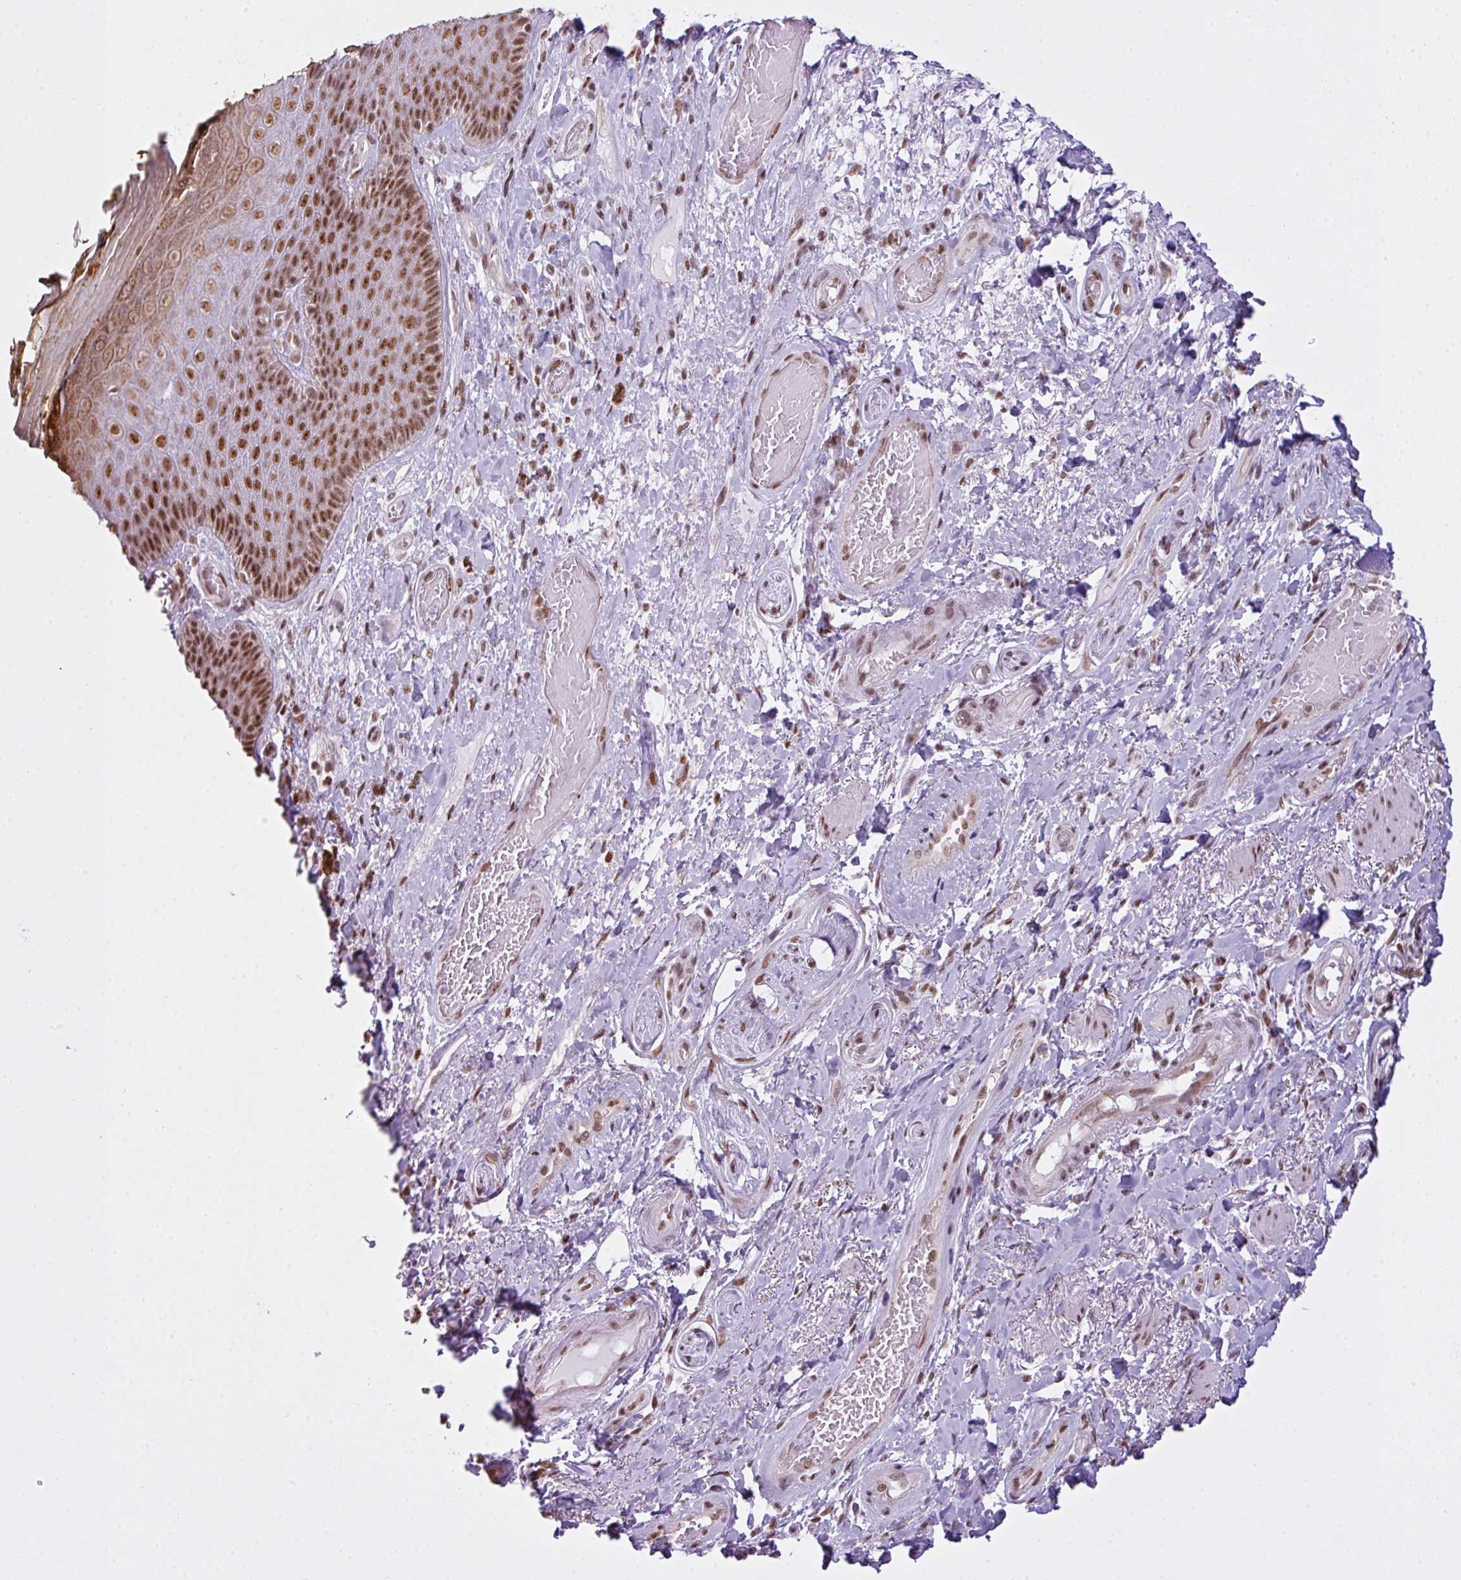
{"staining": {"intensity": "strong", "quantity": ">75%", "location": "nuclear"}, "tissue": "skin", "cell_type": "Epidermal cells", "image_type": "normal", "snomed": [{"axis": "morphology", "description": "Normal tissue, NOS"}, {"axis": "topography", "description": "Anal"}, {"axis": "topography", "description": "Peripheral nerve tissue"}], "caption": "IHC staining of unremarkable skin, which exhibits high levels of strong nuclear positivity in approximately >75% of epidermal cells indicating strong nuclear protein positivity. The staining was performed using DAB (3,3'-diaminobenzidine) (brown) for protein detection and nuclei were counterstained in hematoxylin (blue).", "gene": "ARL6IP4", "patient": {"sex": "male", "age": 53}}